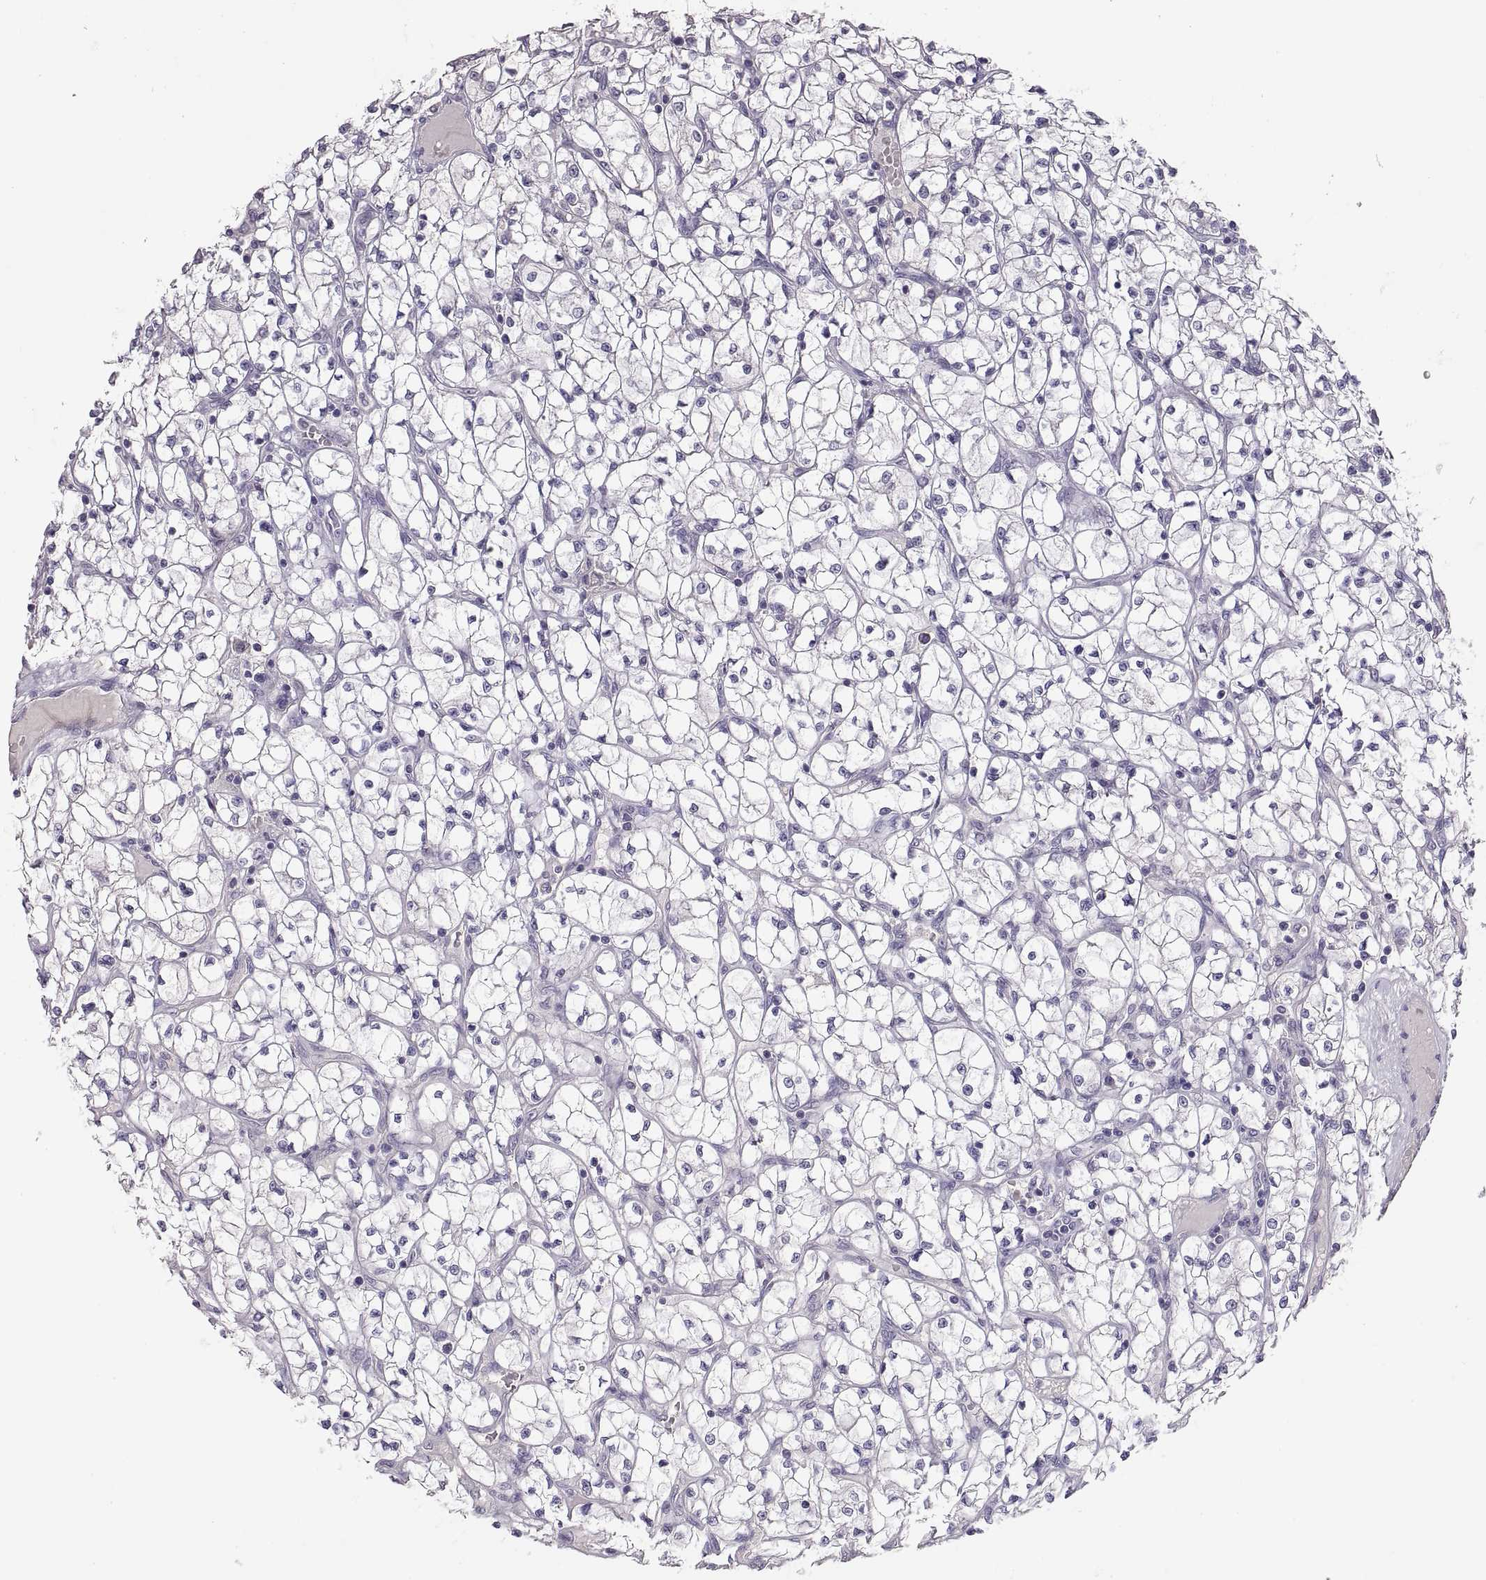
{"staining": {"intensity": "negative", "quantity": "none", "location": "none"}, "tissue": "renal cancer", "cell_type": "Tumor cells", "image_type": "cancer", "snomed": [{"axis": "morphology", "description": "Adenocarcinoma, NOS"}, {"axis": "topography", "description": "Kidney"}], "caption": "The photomicrograph reveals no significant staining in tumor cells of renal adenocarcinoma. (IHC, brightfield microscopy, high magnification).", "gene": "TBX19", "patient": {"sex": "female", "age": 64}}